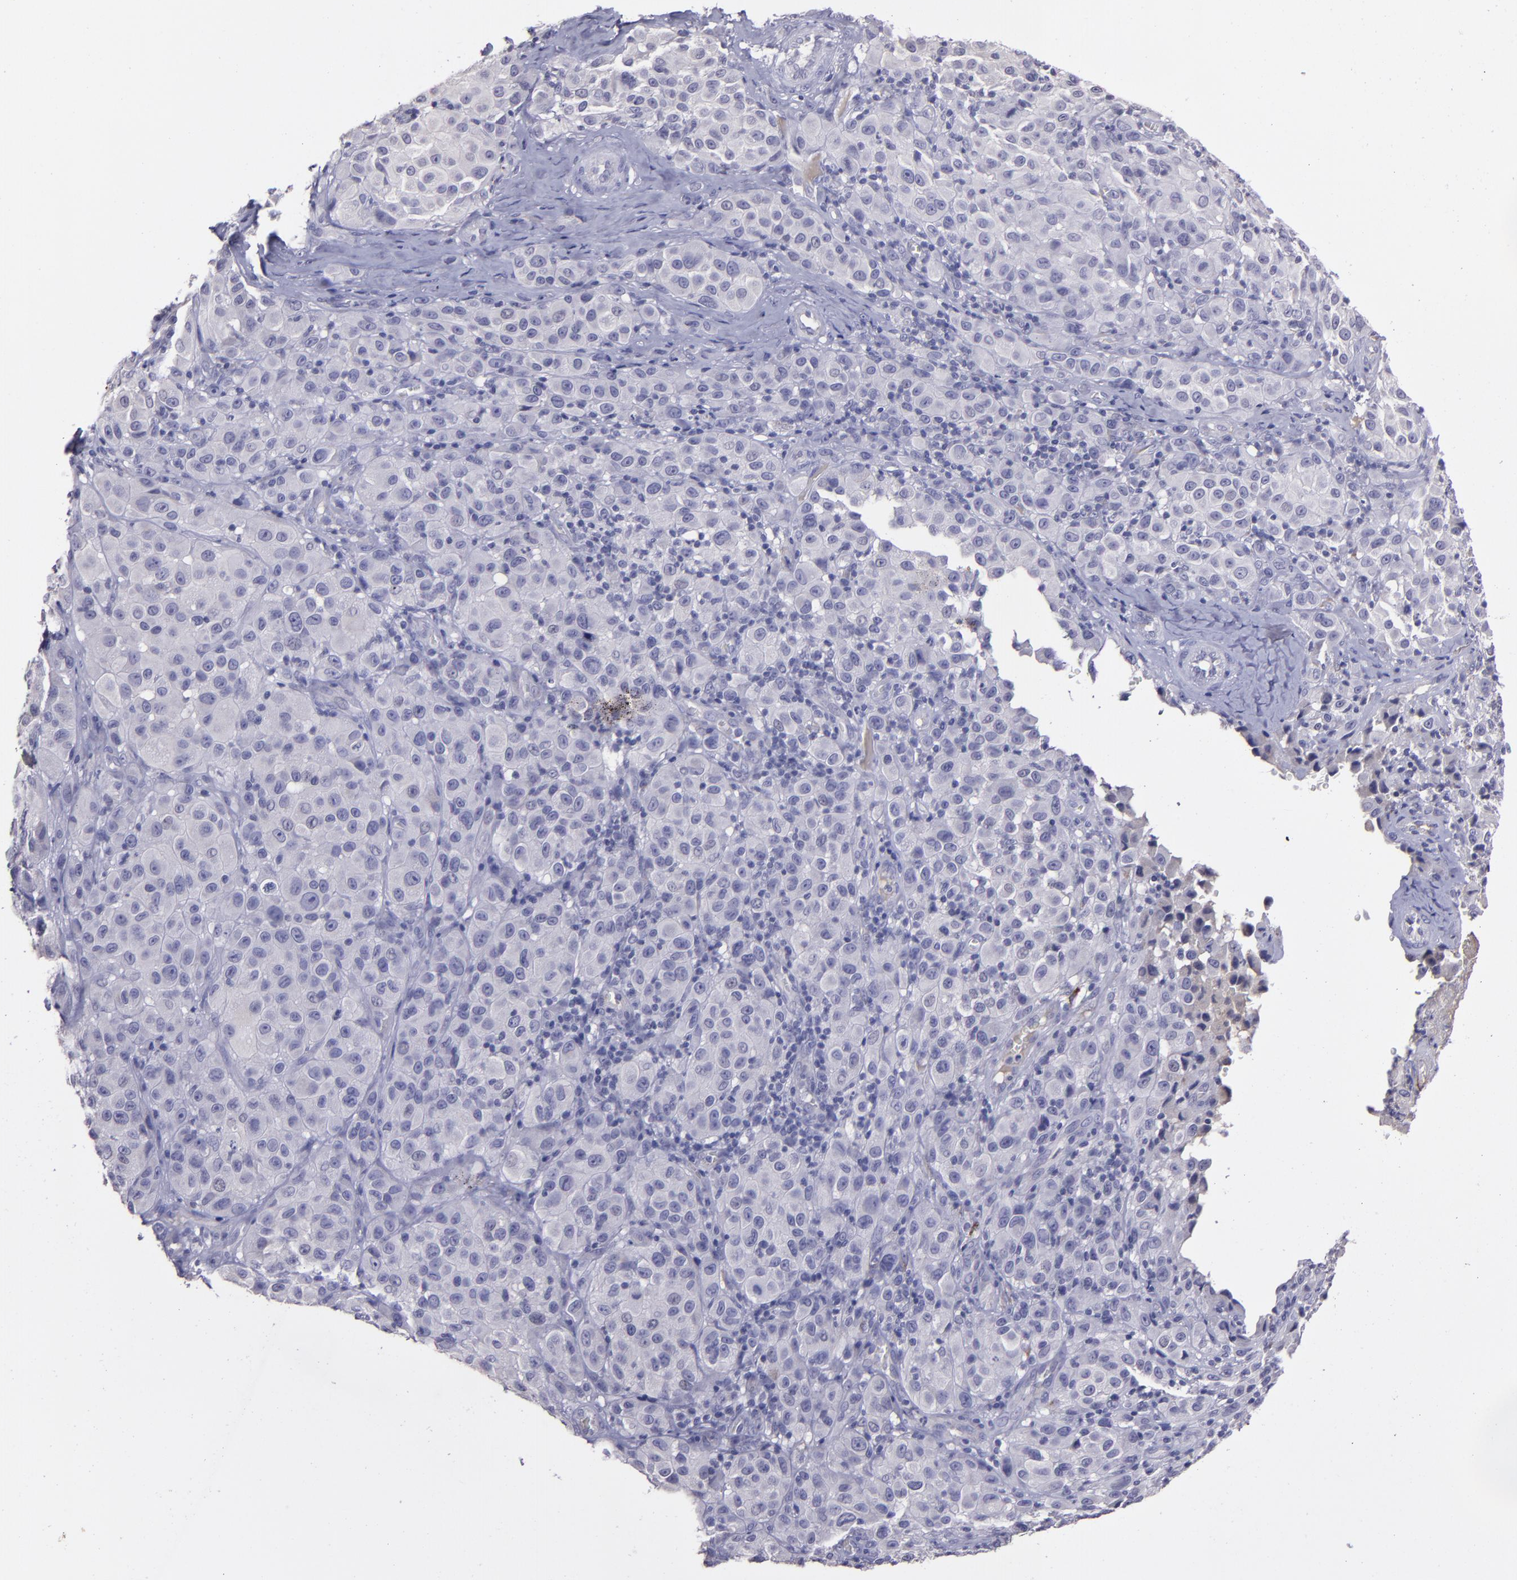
{"staining": {"intensity": "negative", "quantity": "none", "location": "none"}, "tissue": "melanoma", "cell_type": "Tumor cells", "image_type": "cancer", "snomed": [{"axis": "morphology", "description": "Malignant melanoma, NOS"}, {"axis": "topography", "description": "Skin"}], "caption": "This photomicrograph is of malignant melanoma stained with IHC to label a protein in brown with the nuclei are counter-stained blue. There is no staining in tumor cells.", "gene": "MASP1", "patient": {"sex": "female", "age": 21}}